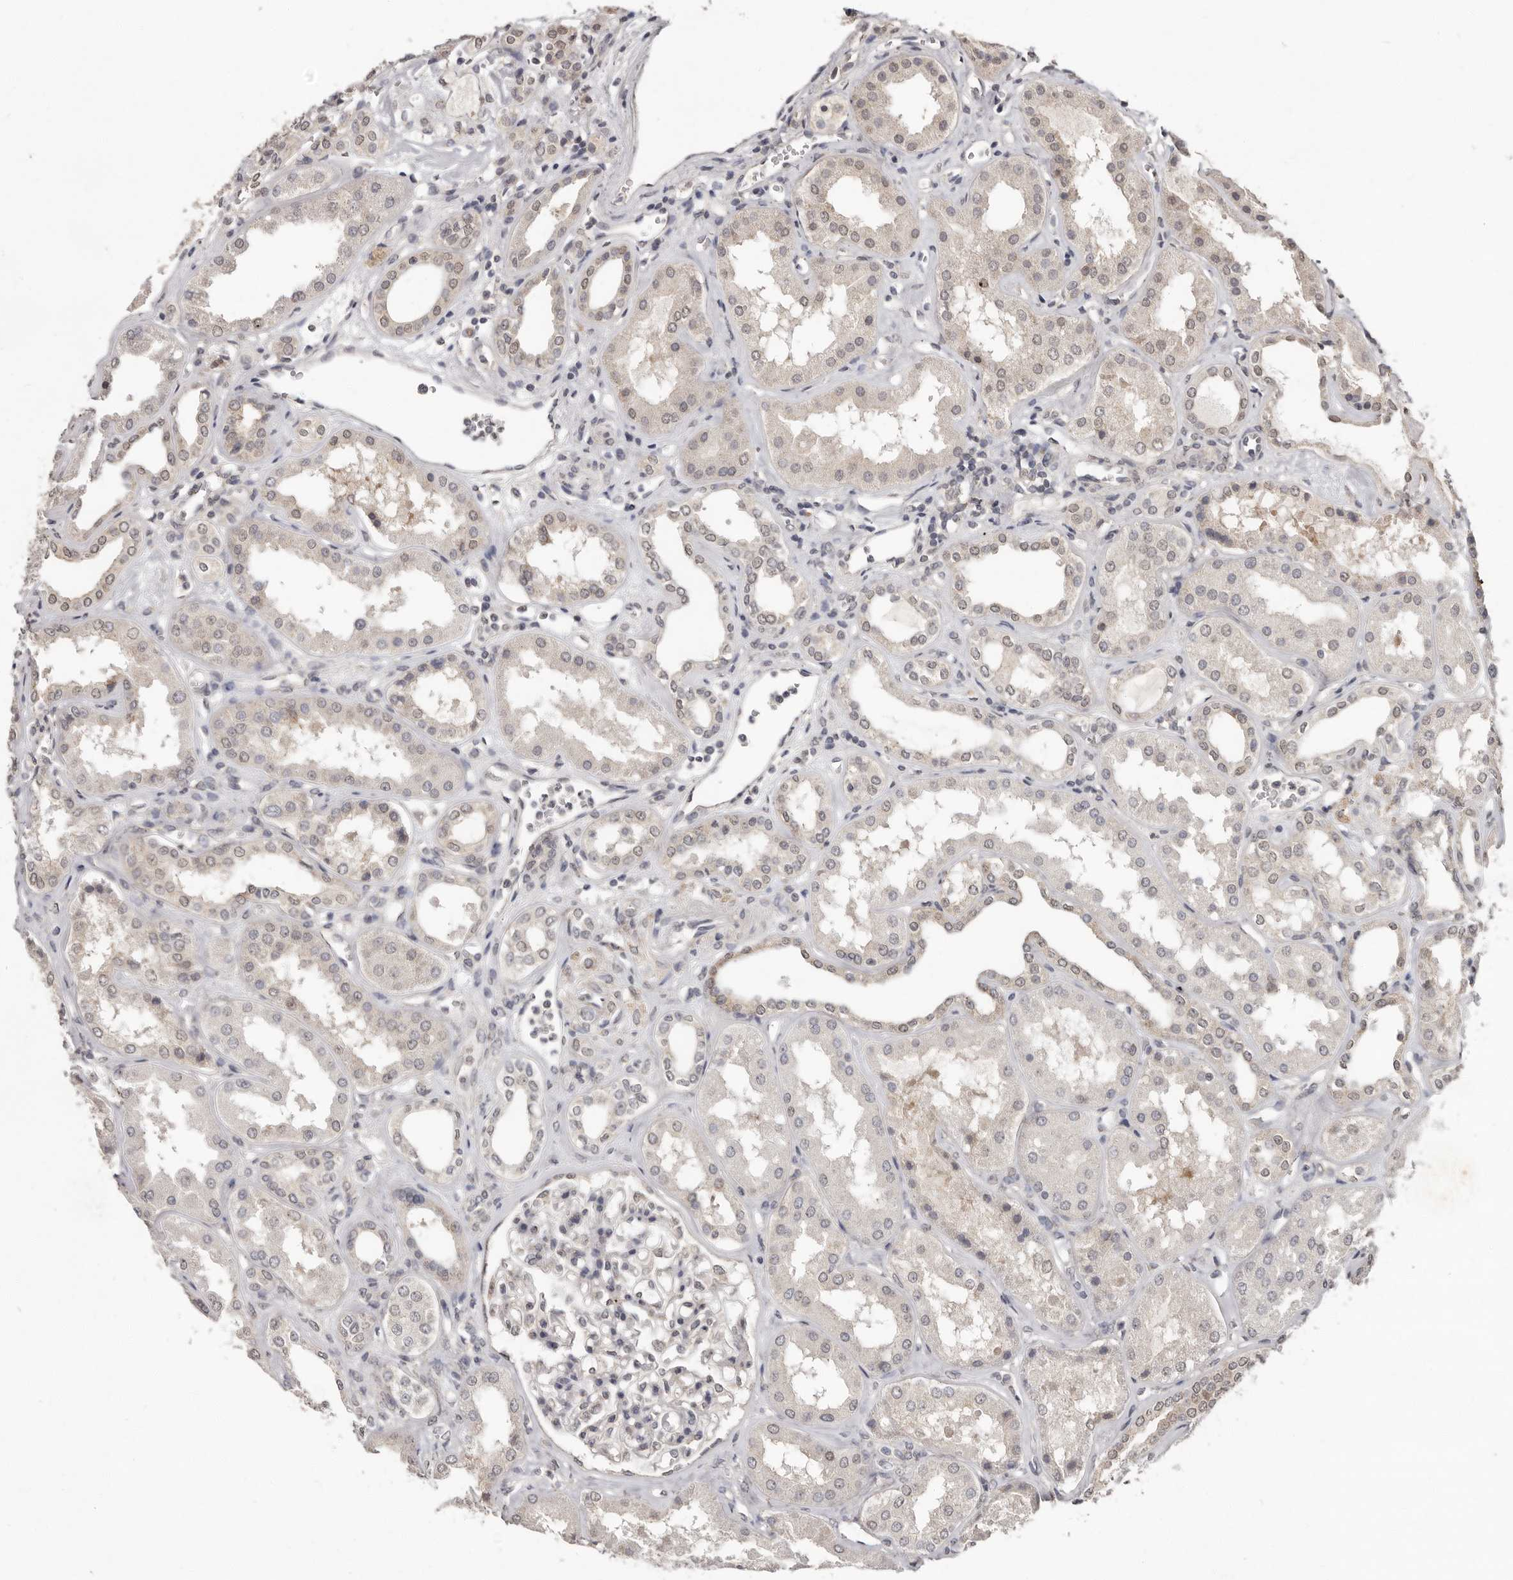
{"staining": {"intensity": "weak", "quantity": "<25%", "location": "nuclear"}, "tissue": "kidney", "cell_type": "Cells in glomeruli", "image_type": "normal", "snomed": [{"axis": "morphology", "description": "Normal tissue, NOS"}, {"axis": "topography", "description": "Kidney"}], "caption": "Cells in glomeruli are negative for protein expression in benign human kidney. The staining is performed using DAB brown chromogen with nuclei counter-stained in using hematoxylin.", "gene": "LINGO2", "patient": {"sex": "female", "age": 56}}